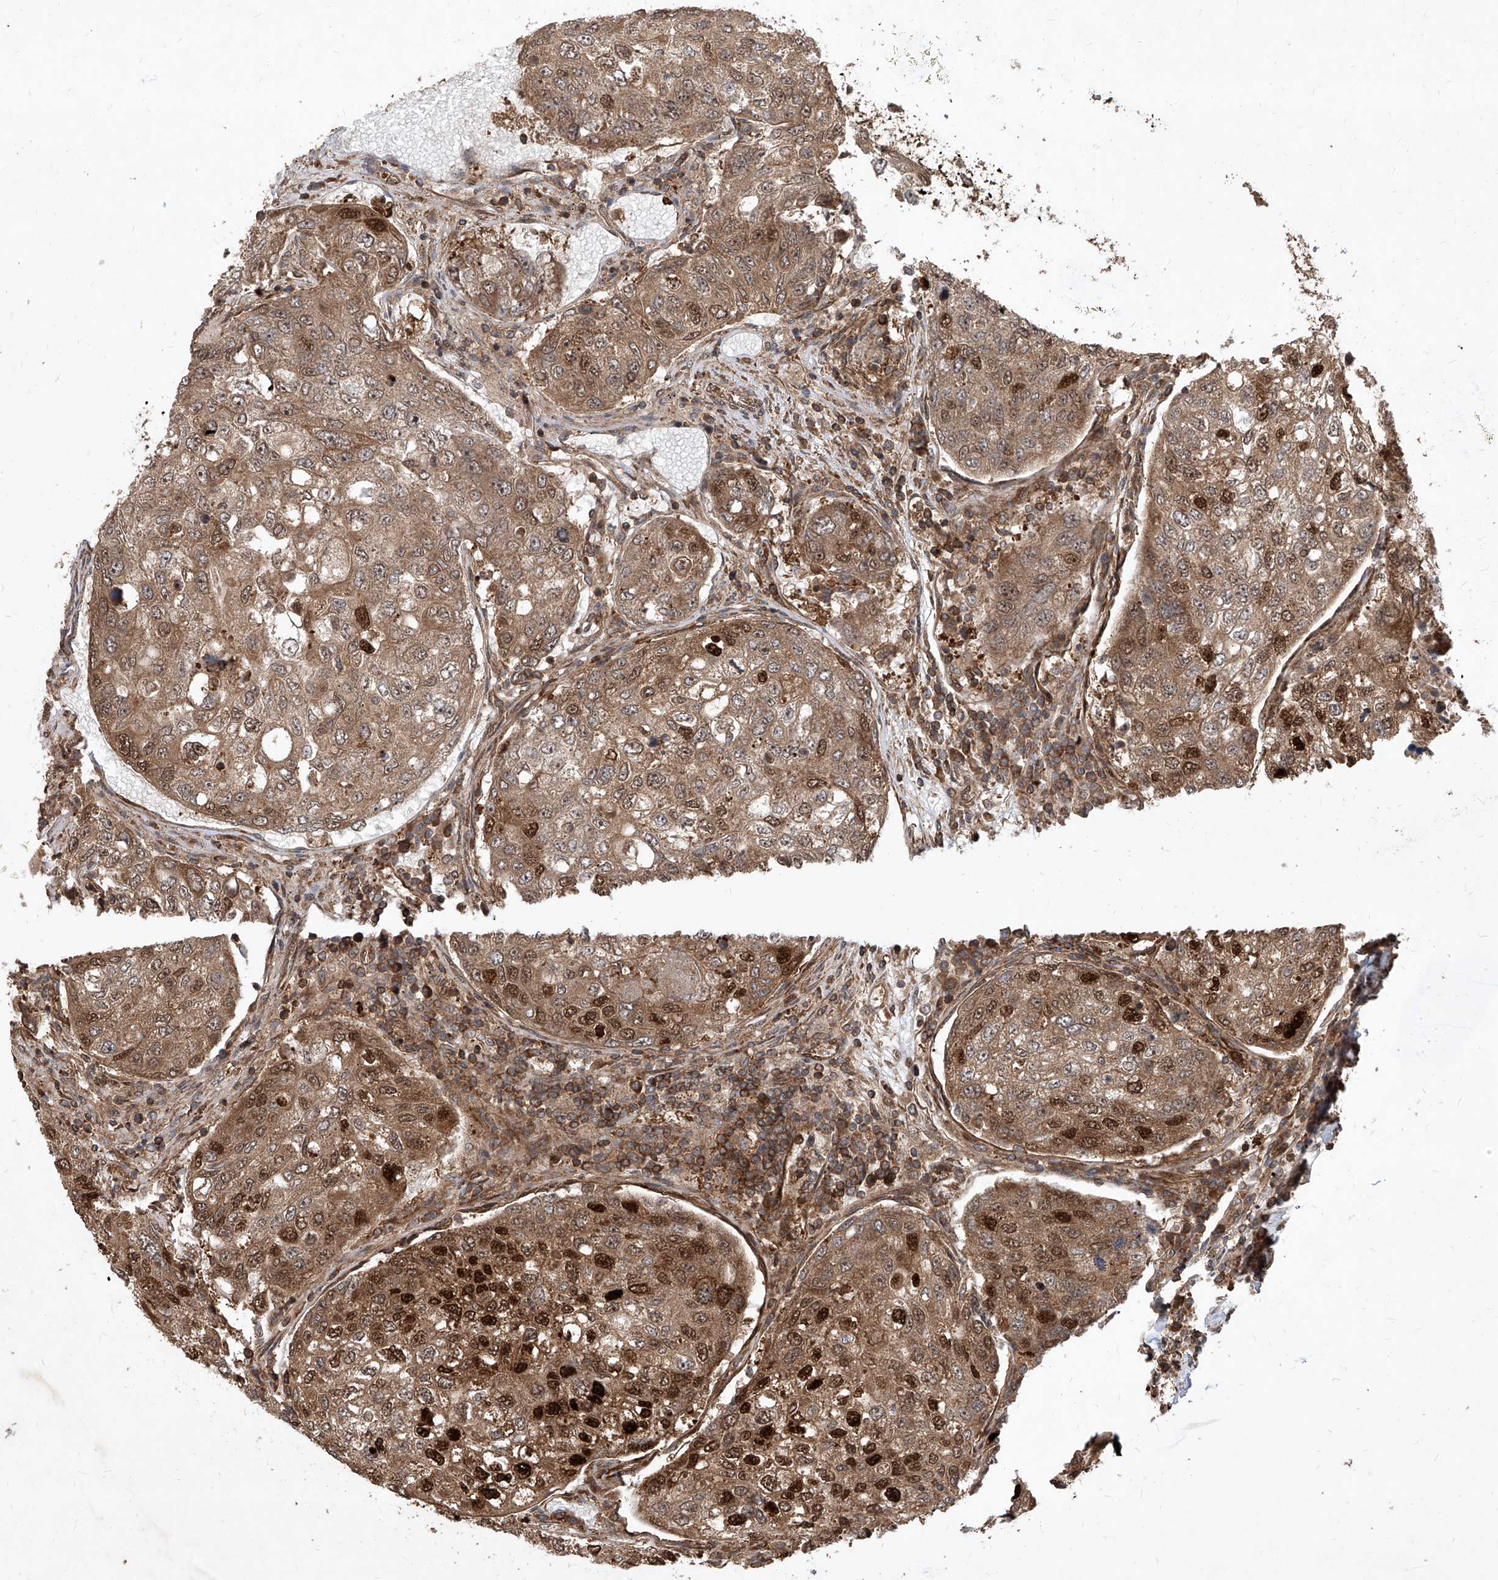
{"staining": {"intensity": "strong", "quantity": "25%-75%", "location": "cytoplasmic/membranous,nuclear"}, "tissue": "urothelial cancer", "cell_type": "Tumor cells", "image_type": "cancer", "snomed": [{"axis": "morphology", "description": "Urothelial carcinoma, High grade"}, {"axis": "topography", "description": "Lymph node"}, {"axis": "topography", "description": "Urinary bladder"}], "caption": "Brown immunohistochemical staining in high-grade urothelial carcinoma exhibits strong cytoplasmic/membranous and nuclear staining in about 25%-75% of tumor cells.", "gene": "MAGED2", "patient": {"sex": "male", "age": 51}}